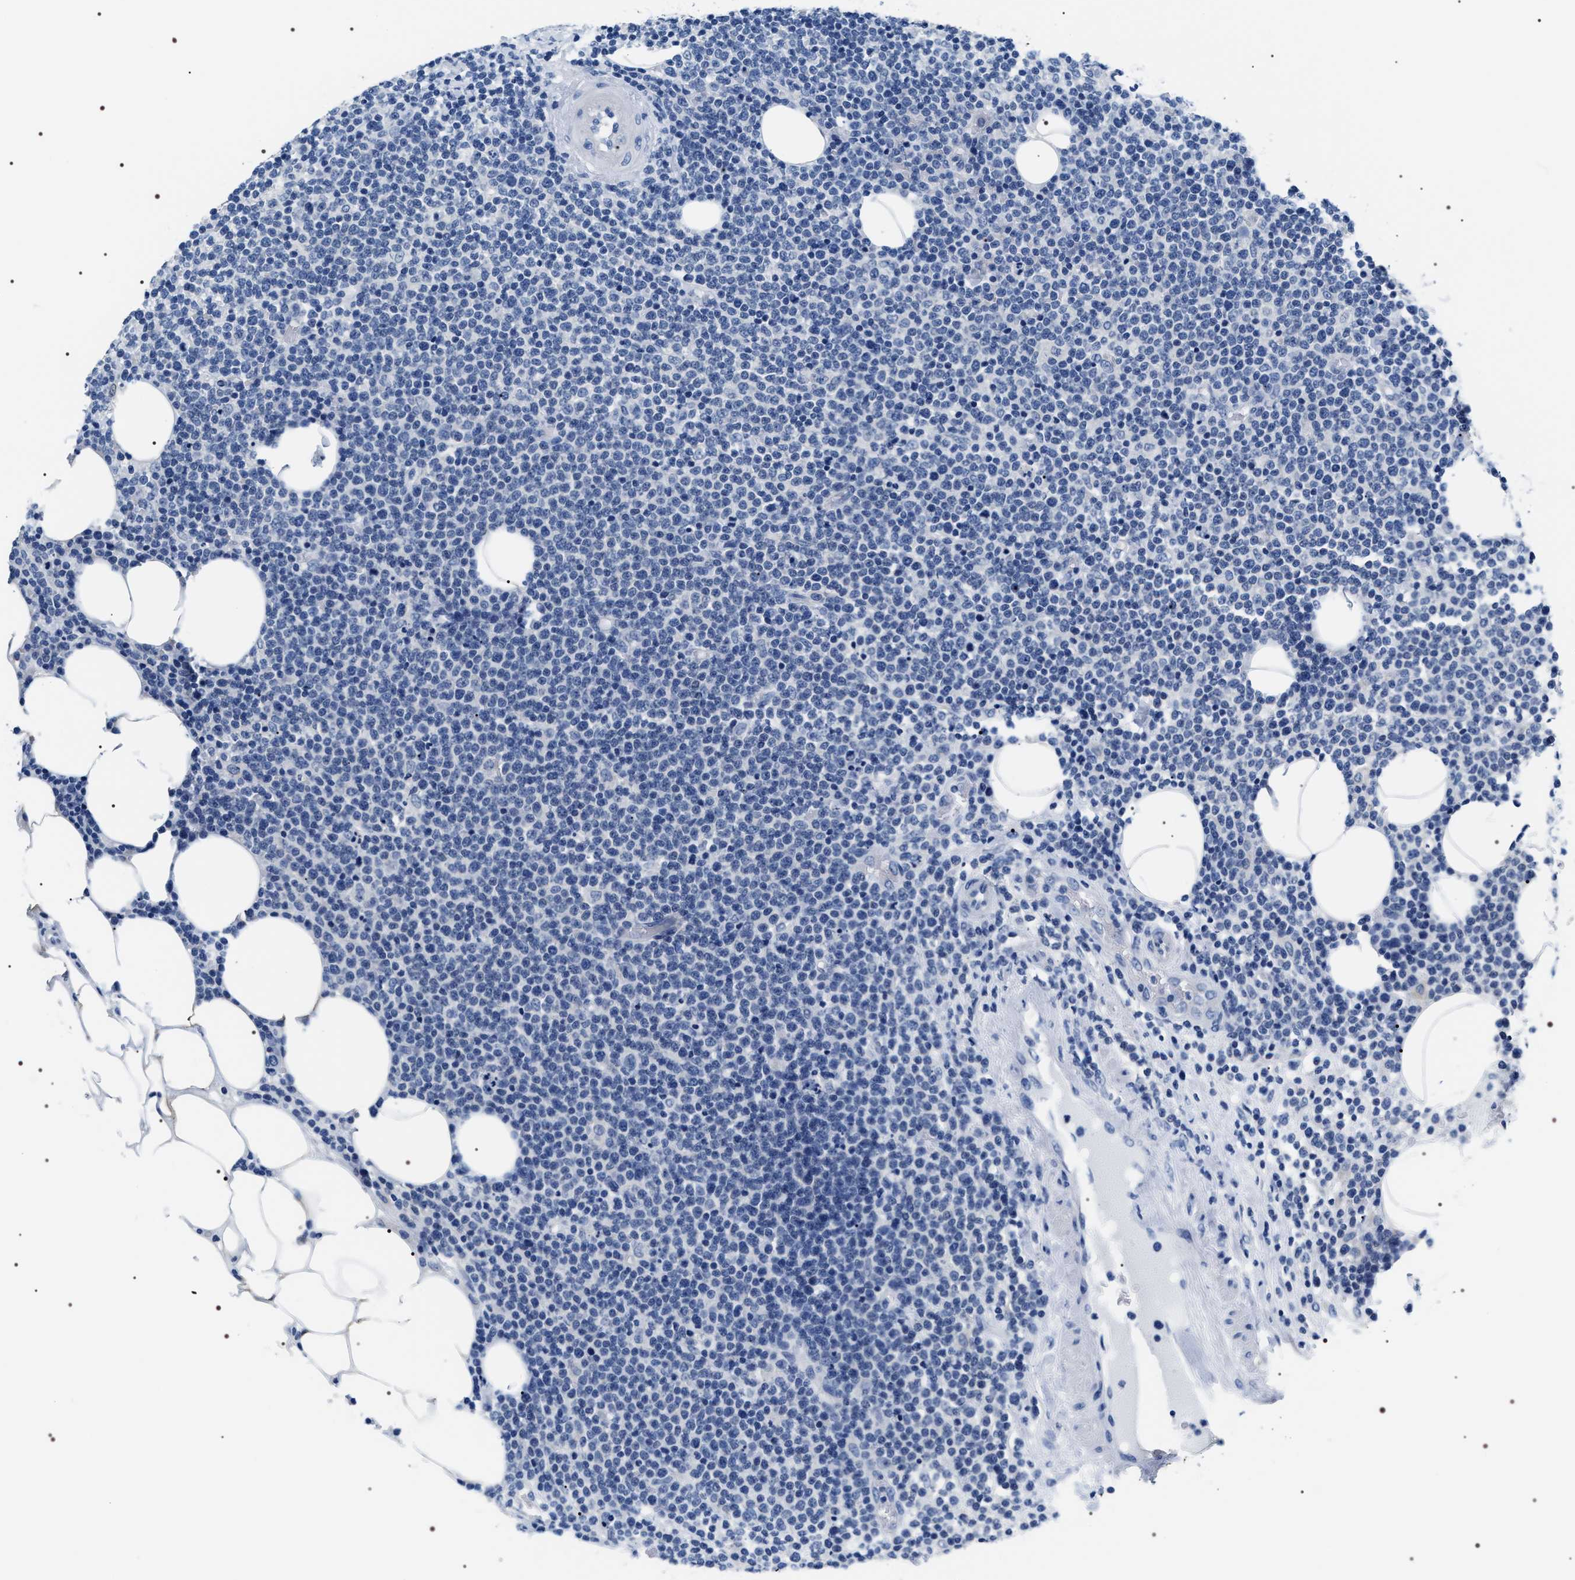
{"staining": {"intensity": "negative", "quantity": "none", "location": "none"}, "tissue": "lymphoma", "cell_type": "Tumor cells", "image_type": "cancer", "snomed": [{"axis": "morphology", "description": "Malignant lymphoma, non-Hodgkin's type, High grade"}, {"axis": "topography", "description": "Lymph node"}], "caption": "Immunohistochemistry (IHC) micrograph of malignant lymphoma, non-Hodgkin's type (high-grade) stained for a protein (brown), which demonstrates no expression in tumor cells. Nuclei are stained in blue.", "gene": "ADH4", "patient": {"sex": "male", "age": 61}}